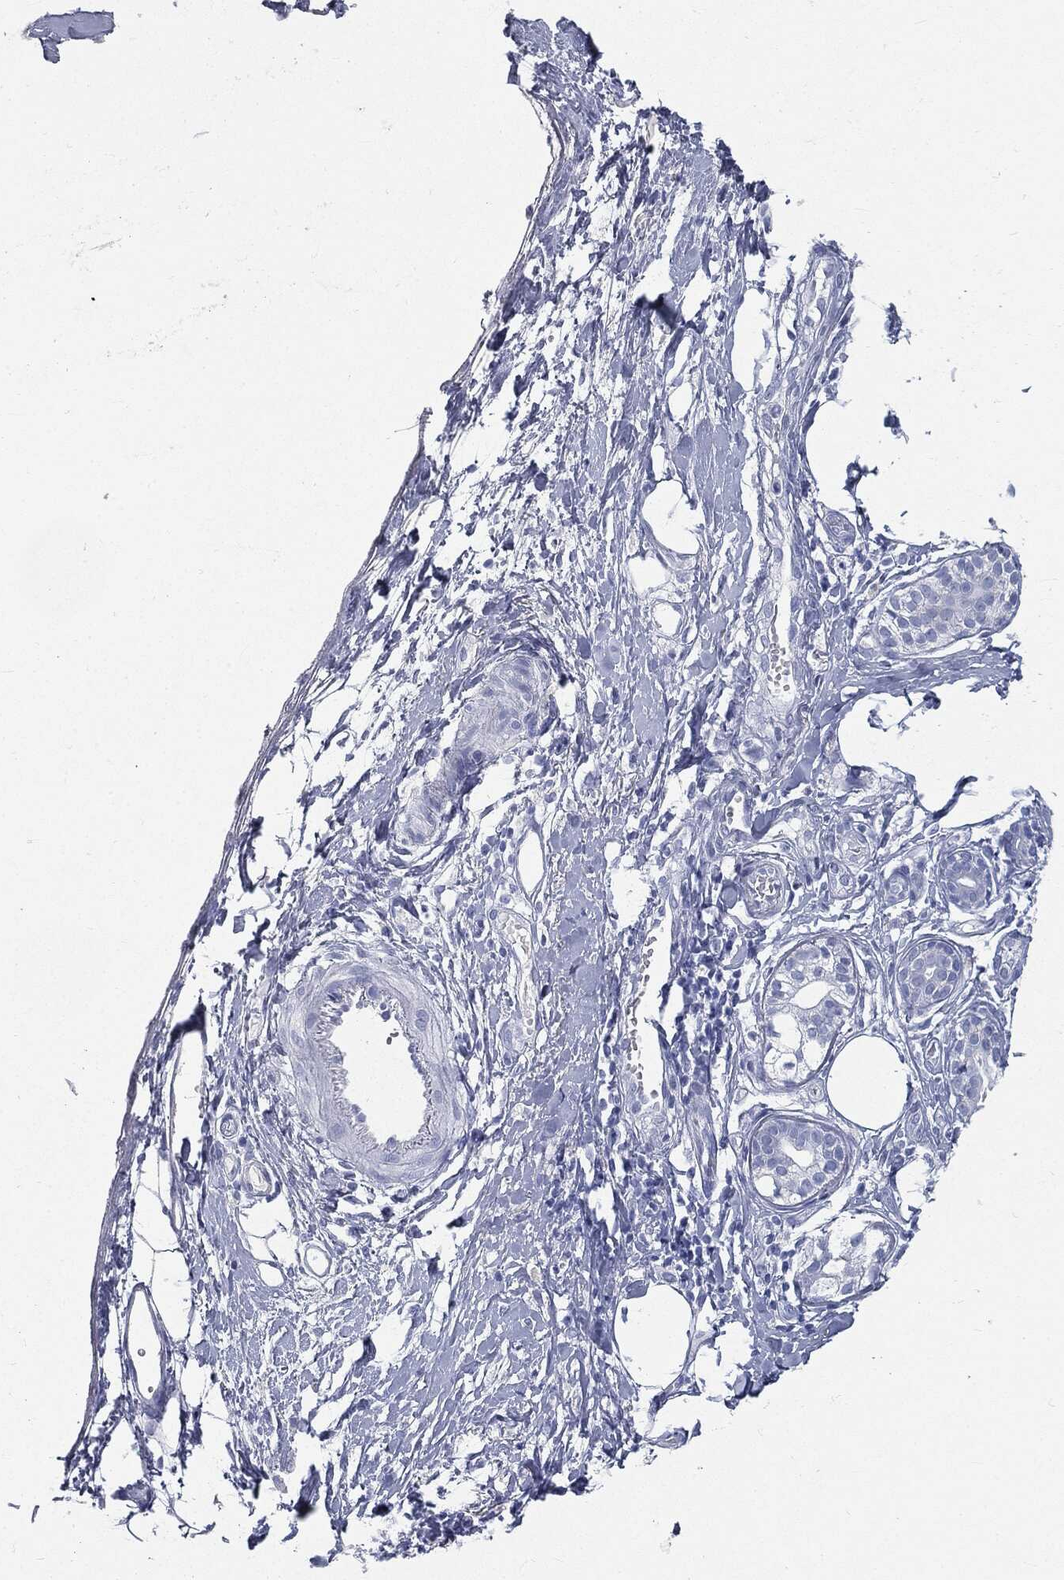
{"staining": {"intensity": "negative", "quantity": "none", "location": "none"}, "tissue": "skin cancer", "cell_type": "Tumor cells", "image_type": "cancer", "snomed": [{"axis": "morphology", "description": "Squamous cell carcinoma, NOS"}, {"axis": "topography", "description": "Skin"}, {"axis": "topography", "description": "Subcutis"}], "caption": "Immunohistochemical staining of squamous cell carcinoma (skin) shows no significant positivity in tumor cells.", "gene": "CUZD1", "patient": {"sex": "male", "age": 73}}